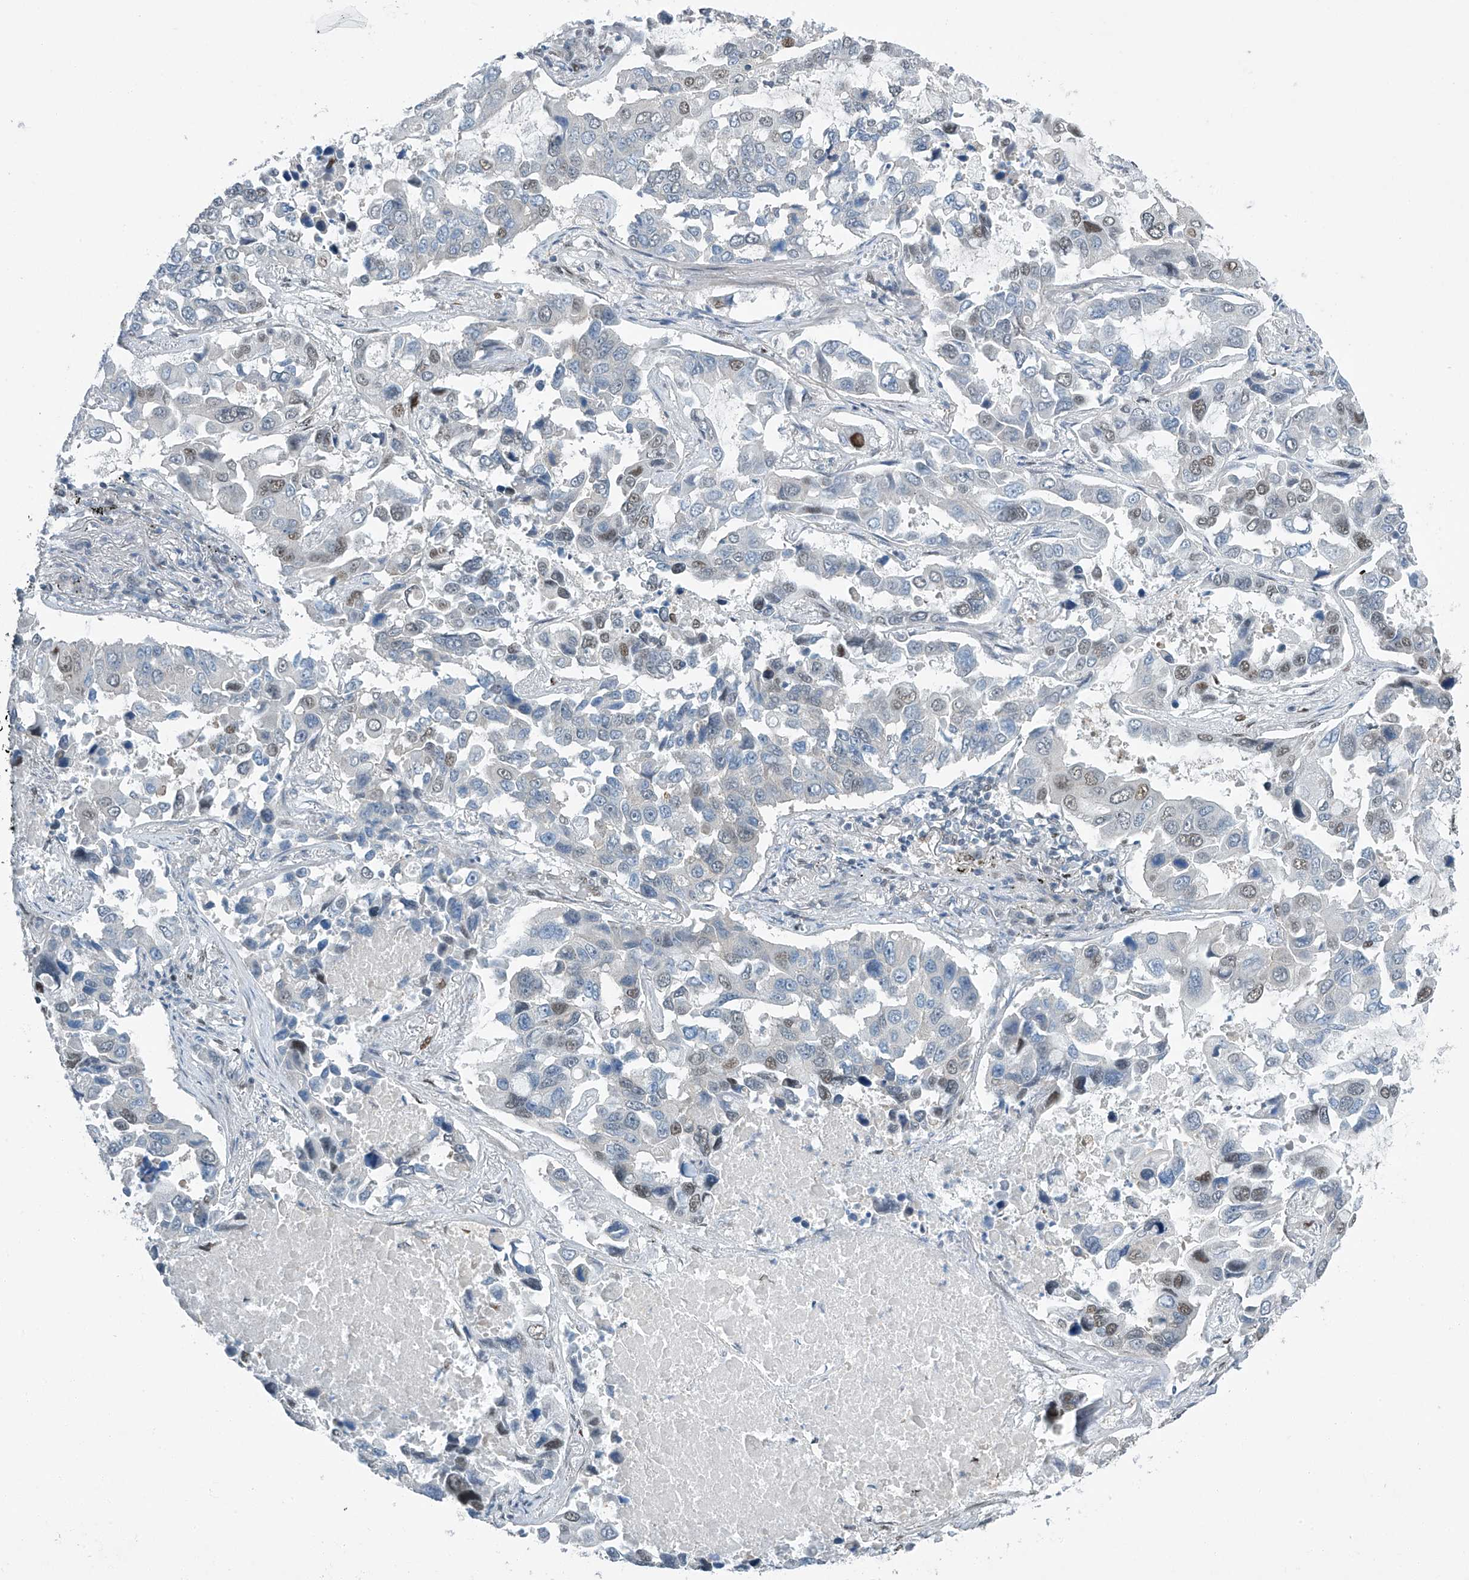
{"staining": {"intensity": "moderate", "quantity": "<25%", "location": "nuclear"}, "tissue": "lung cancer", "cell_type": "Tumor cells", "image_type": "cancer", "snomed": [{"axis": "morphology", "description": "Adenocarcinoma, NOS"}, {"axis": "topography", "description": "Lung"}], "caption": "An image of human lung adenocarcinoma stained for a protein exhibits moderate nuclear brown staining in tumor cells.", "gene": "TAF8", "patient": {"sex": "male", "age": 64}}